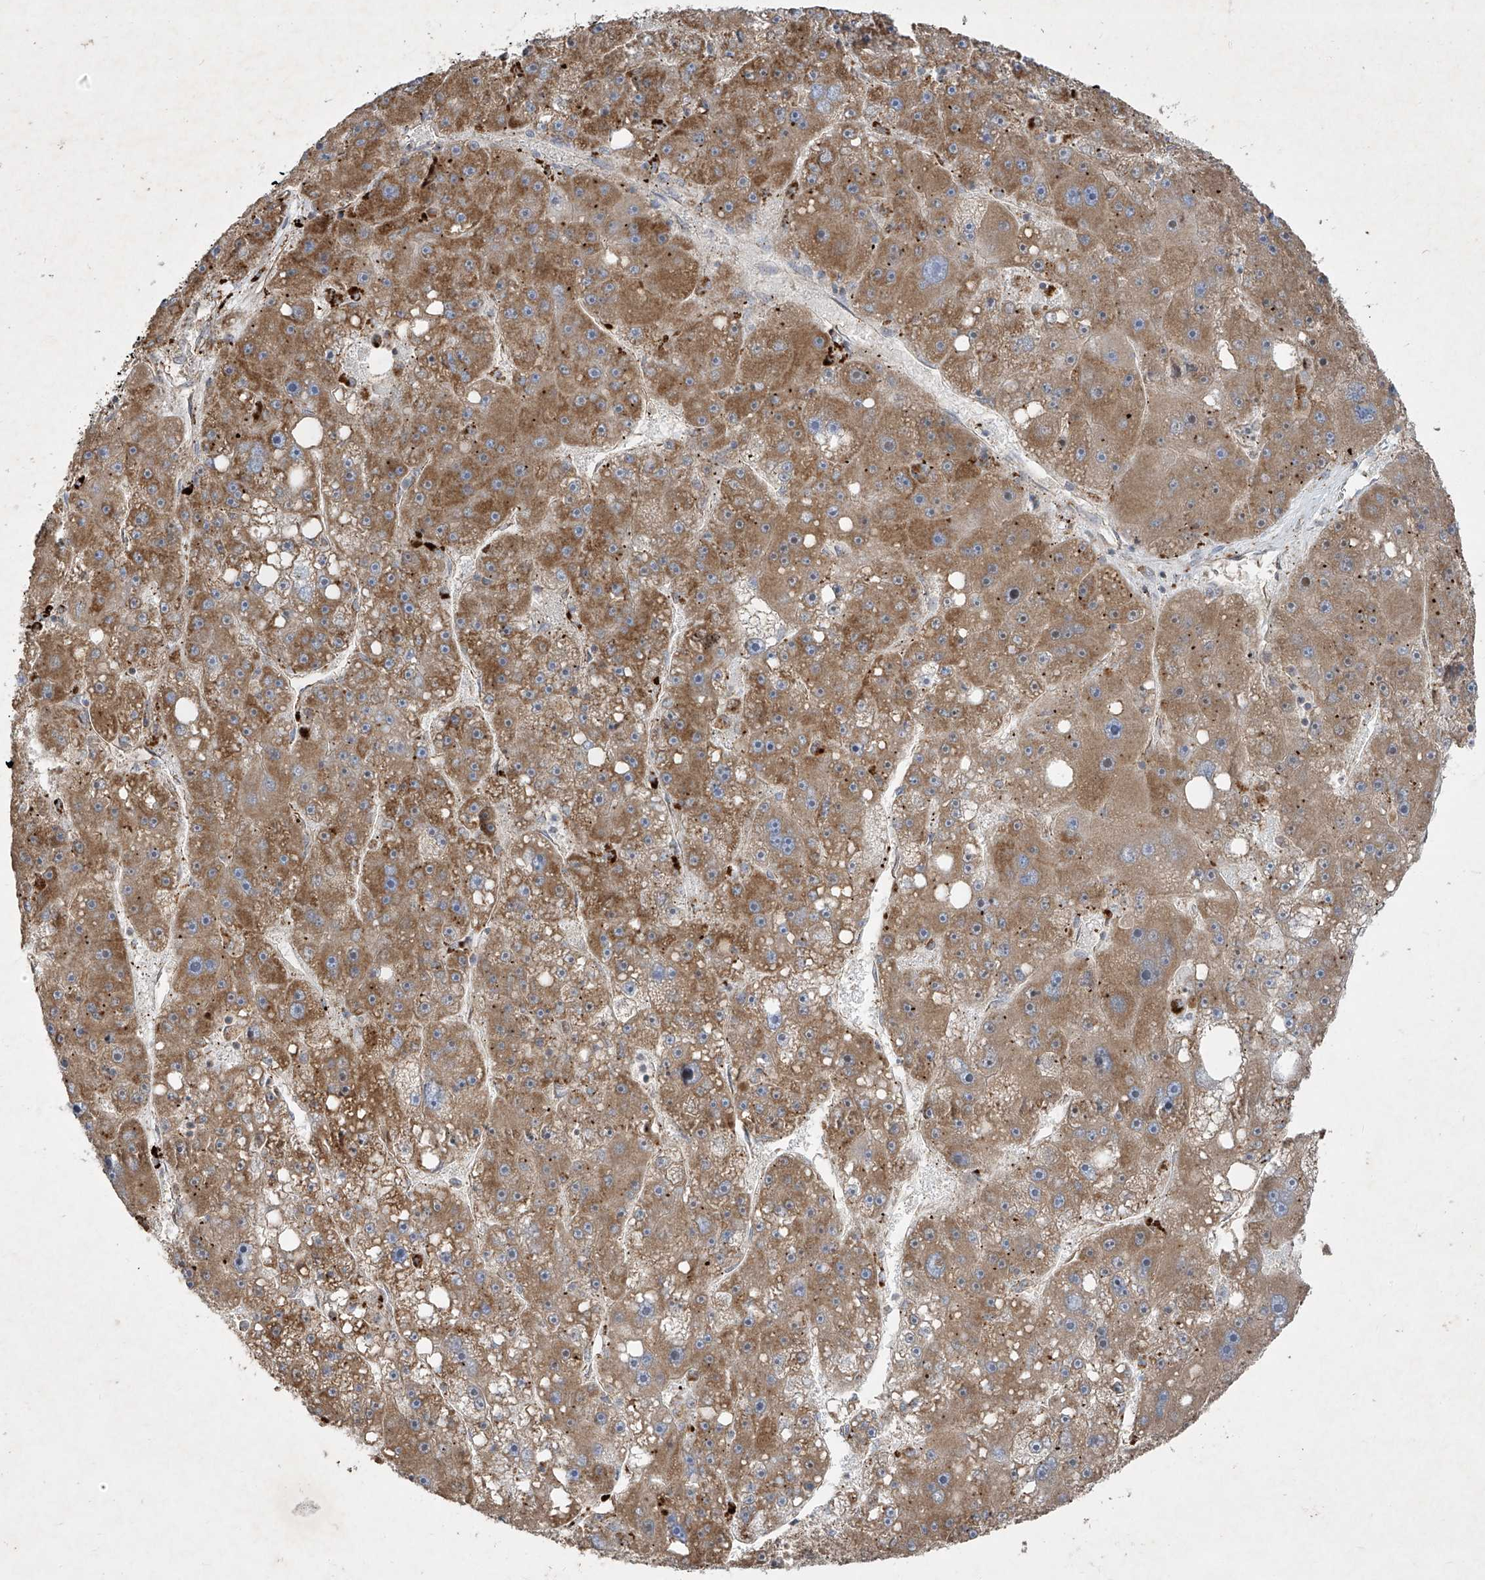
{"staining": {"intensity": "moderate", "quantity": ">75%", "location": "cytoplasmic/membranous"}, "tissue": "liver cancer", "cell_type": "Tumor cells", "image_type": "cancer", "snomed": [{"axis": "morphology", "description": "Carcinoma, Hepatocellular, NOS"}, {"axis": "topography", "description": "Liver"}], "caption": "IHC histopathology image of neoplastic tissue: human liver hepatocellular carcinoma stained using immunohistochemistry displays medium levels of moderate protein expression localized specifically in the cytoplasmic/membranous of tumor cells, appearing as a cytoplasmic/membranous brown color.", "gene": "UQCC1", "patient": {"sex": "female", "age": 61}}